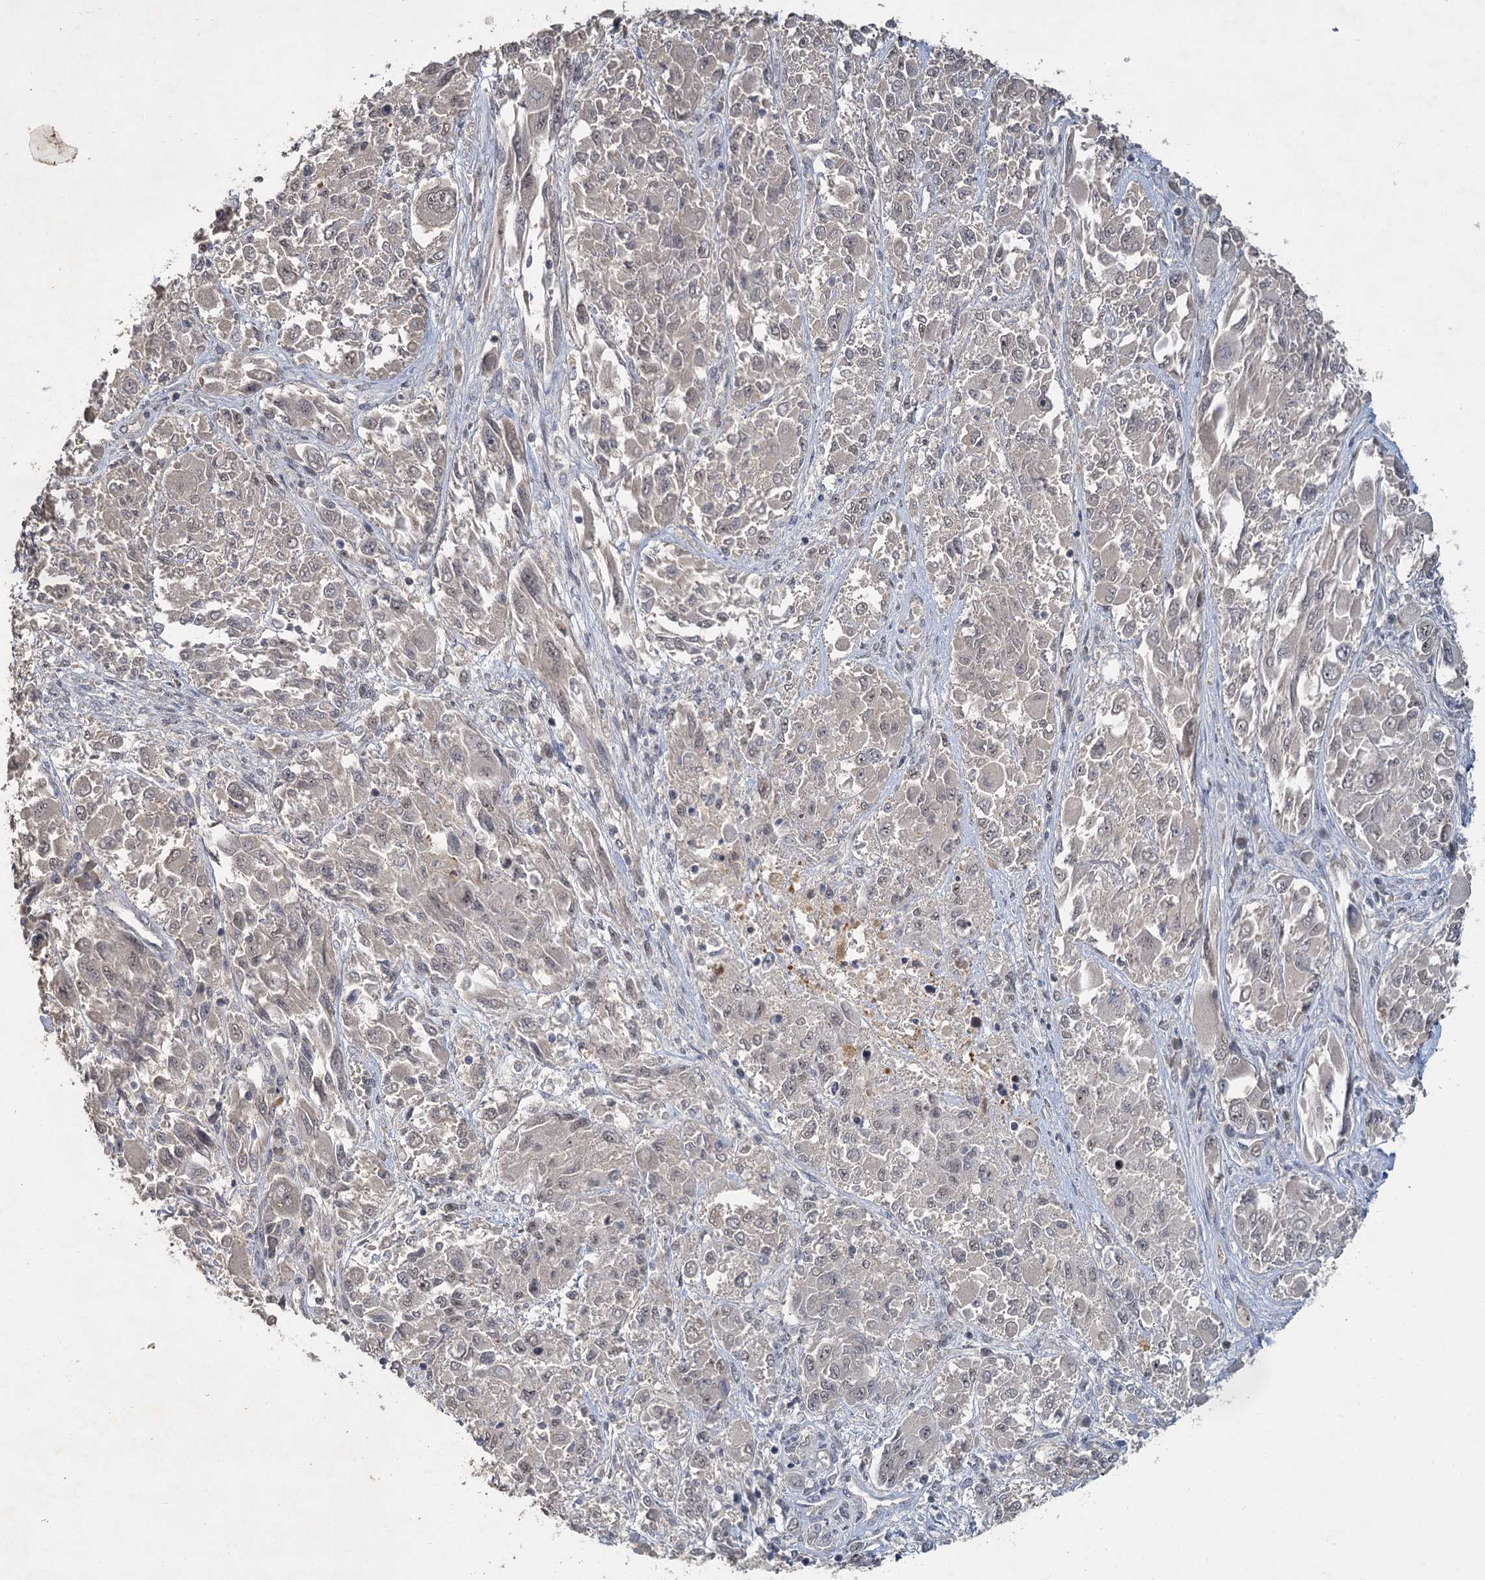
{"staining": {"intensity": "negative", "quantity": "none", "location": "none"}, "tissue": "melanoma", "cell_type": "Tumor cells", "image_type": "cancer", "snomed": [{"axis": "morphology", "description": "Malignant melanoma, NOS"}, {"axis": "topography", "description": "Skin"}], "caption": "Melanoma stained for a protein using immunohistochemistry shows no staining tumor cells.", "gene": "MUCL1", "patient": {"sex": "female", "age": 91}}